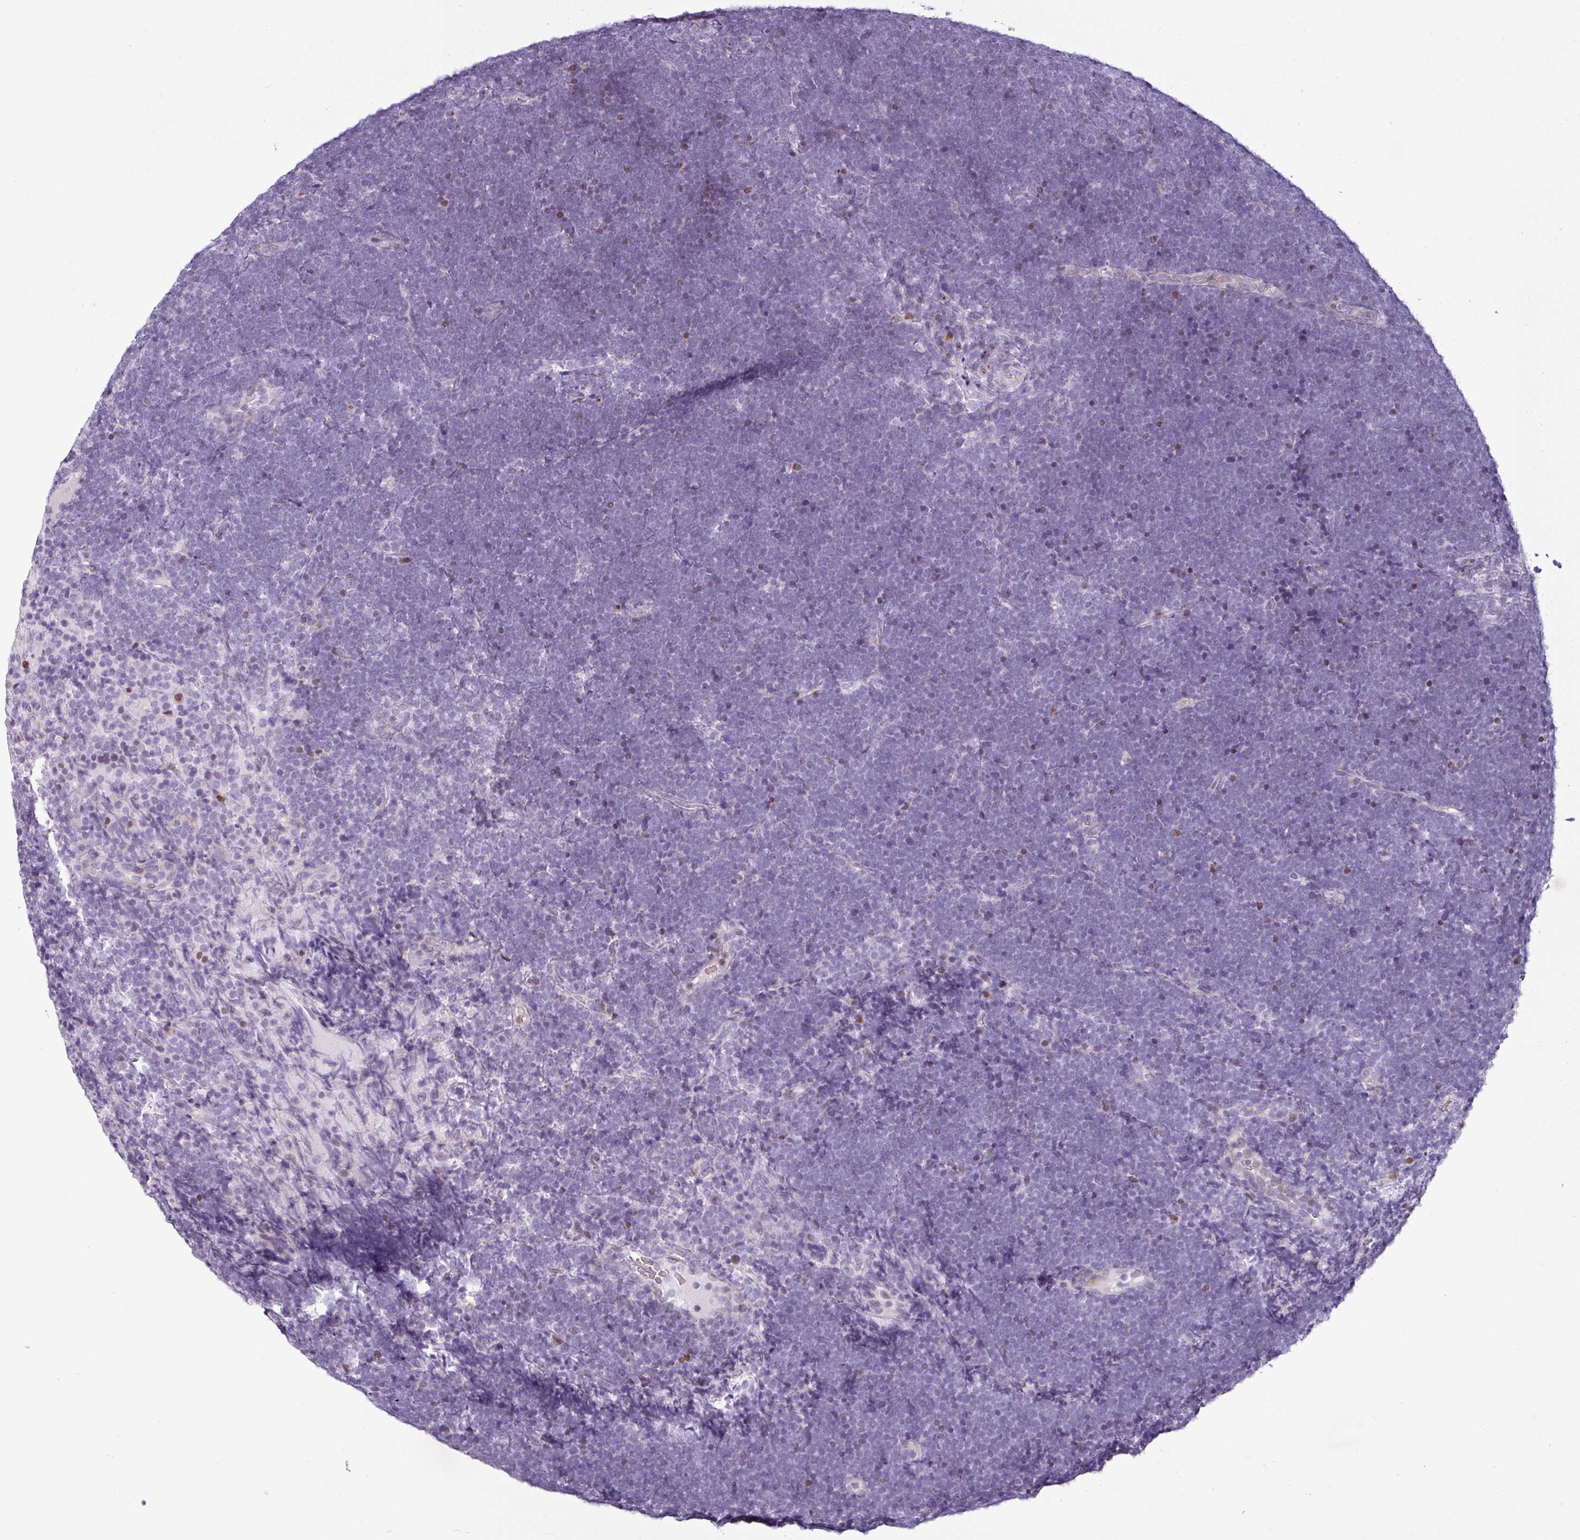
{"staining": {"intensity": "negative", "quantity": "none", "location": "none"}, "tissue": "lymphoma", "cell_type": "Tumor cells", "image_type": "cancer", "snomed": [{"axis": "morphology", "description": "Malignant lymphoma, non-Hodgkin's type, High grade"}, {"axis": "topography", "description": "Lymph node"}], "caption": "High power microscopy micrograph of an IHC micrograph of lymphoma, revealing no significant staining in tumor cells. Brightfield microscopy of immunohistochemistry (IHC) stained with DAB (3,3'-diaminobenzidine) (brown) and hematoxylin (blue), captured at high magnification.", "gene": "SYT8", "patient": {"sex": "male", "age": 13}}